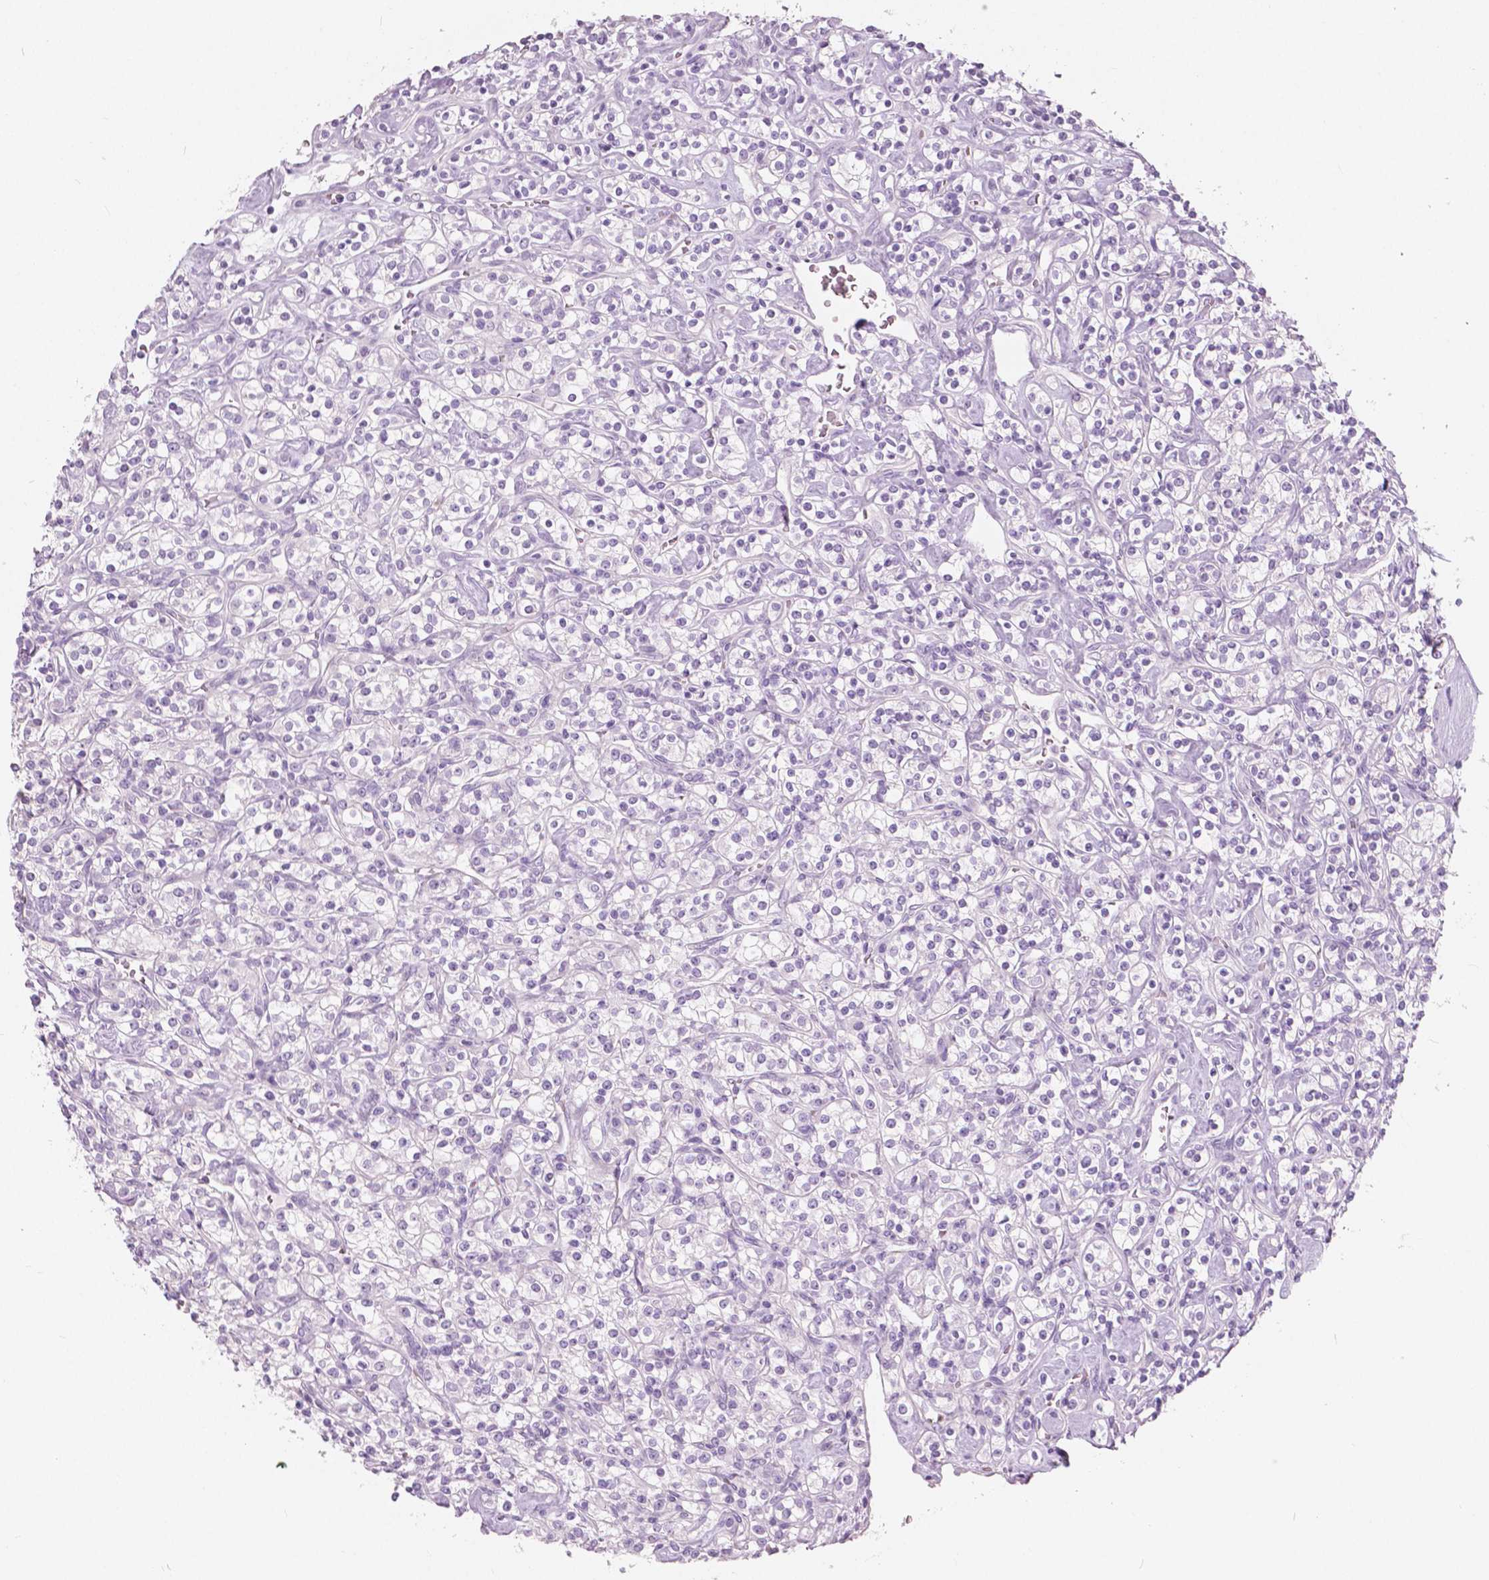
{"staining": {"intensity": "negative", "quantity": "none", "location": "none"}, "tissue": "renal cancer", "cell_type": "Tumor cells", "image_type": "cancer", "snomed": [{"axis": "morphology", "description": "Adenocarcinoma, NOS"}, {"axis": "topography", "description": "Kidney"}], "caption": "Immunohistochemistry (IHC) micrograph of neoplastic tissue: adenocarcinoma (renal) stained with DAB demonstrates no significant protein positivity in tumor cells.", "gene": "A4GNT", "patient": {"sex": "male", "age": 77}}